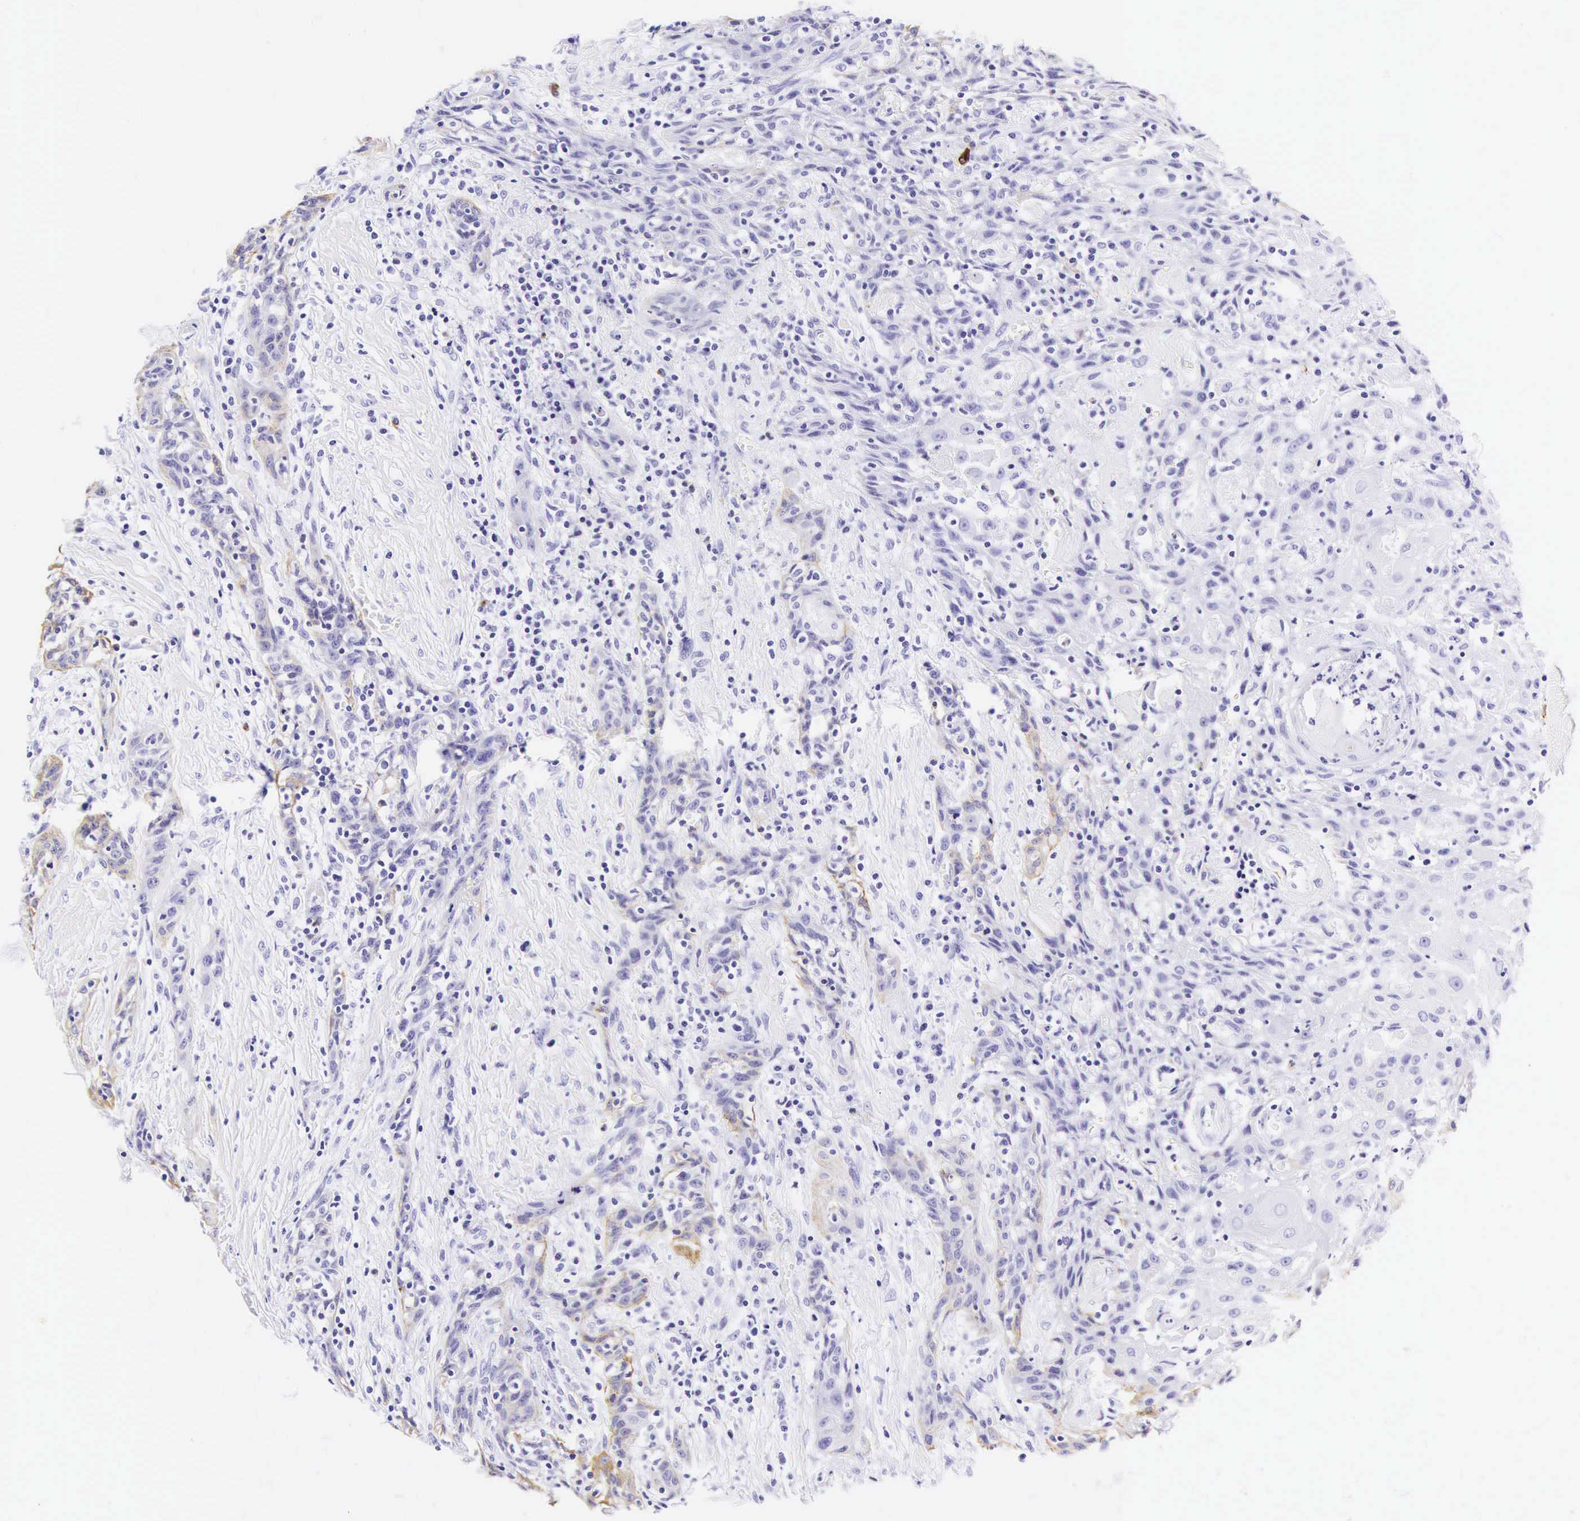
{"staining": {"intensity": "weak", "quantity": "<25%", "location": "cytoplasmic/membranous"}, "tissue": "head and neck cancer", "cell_type": "Tumor cells", "image_type": "cancer", "snomed": [{"axis": "morphology", "description": "Squamous cell carcinoma, NOS"}, {"axis": "topography", "description": "Oral tissue"}, {"axis": "topography", "description": "Head-Neck"}], "caption": "DAB (3,3'-diaminobenzidine) immunohistochemical staining of human squamous cell carcinoma (head and neck) exhibits no significant positivity in tumor cells.", "gene": "KRT18", "patient": {"sex": "female", "age": 82}}